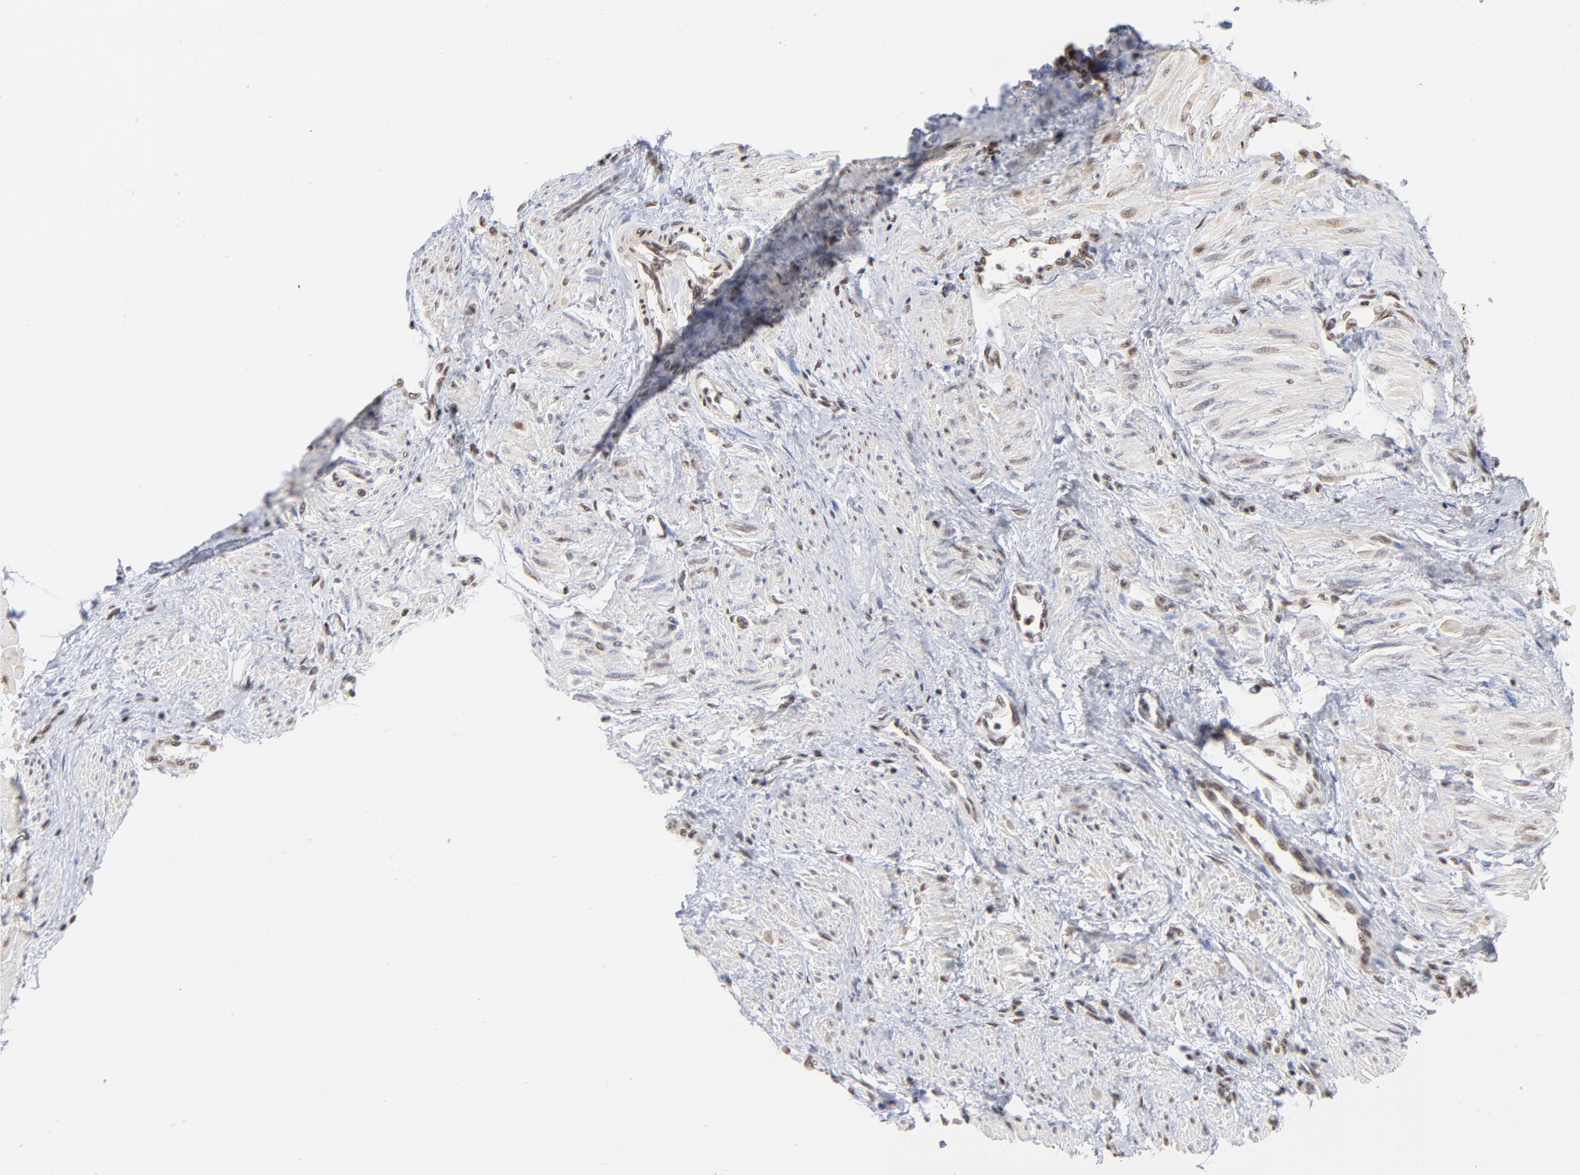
{"staining": {"intensity": "moderate", "quantity": ">75%", "location": "cytoplasmic/membranous,nuclear"}, "tissue": "smooth muscle", "cell_type": "Smooth muscle cells", "image_type": "normal", "snomed": [{"axis": "morphology", "description": "Normal tissue, NOS"}, {"axis": "topography", "description": "Smooth muscle"}, {"axis": "topography", "description": "Uterus"}], "caption": "High-magnification brightfield microscopy of unremarkable smooth muscle stained with DAB (3,3'-diaminobenzidine) (brown) and counterstained with hematoxylin (blue). smooth muscle cells exhibit moderate cytoplasmic/membranous,nuclear staining is identified in approximately>75% of cells.", "gene": "ZNF3", "patient": {"sex": "female", "age": 39}}